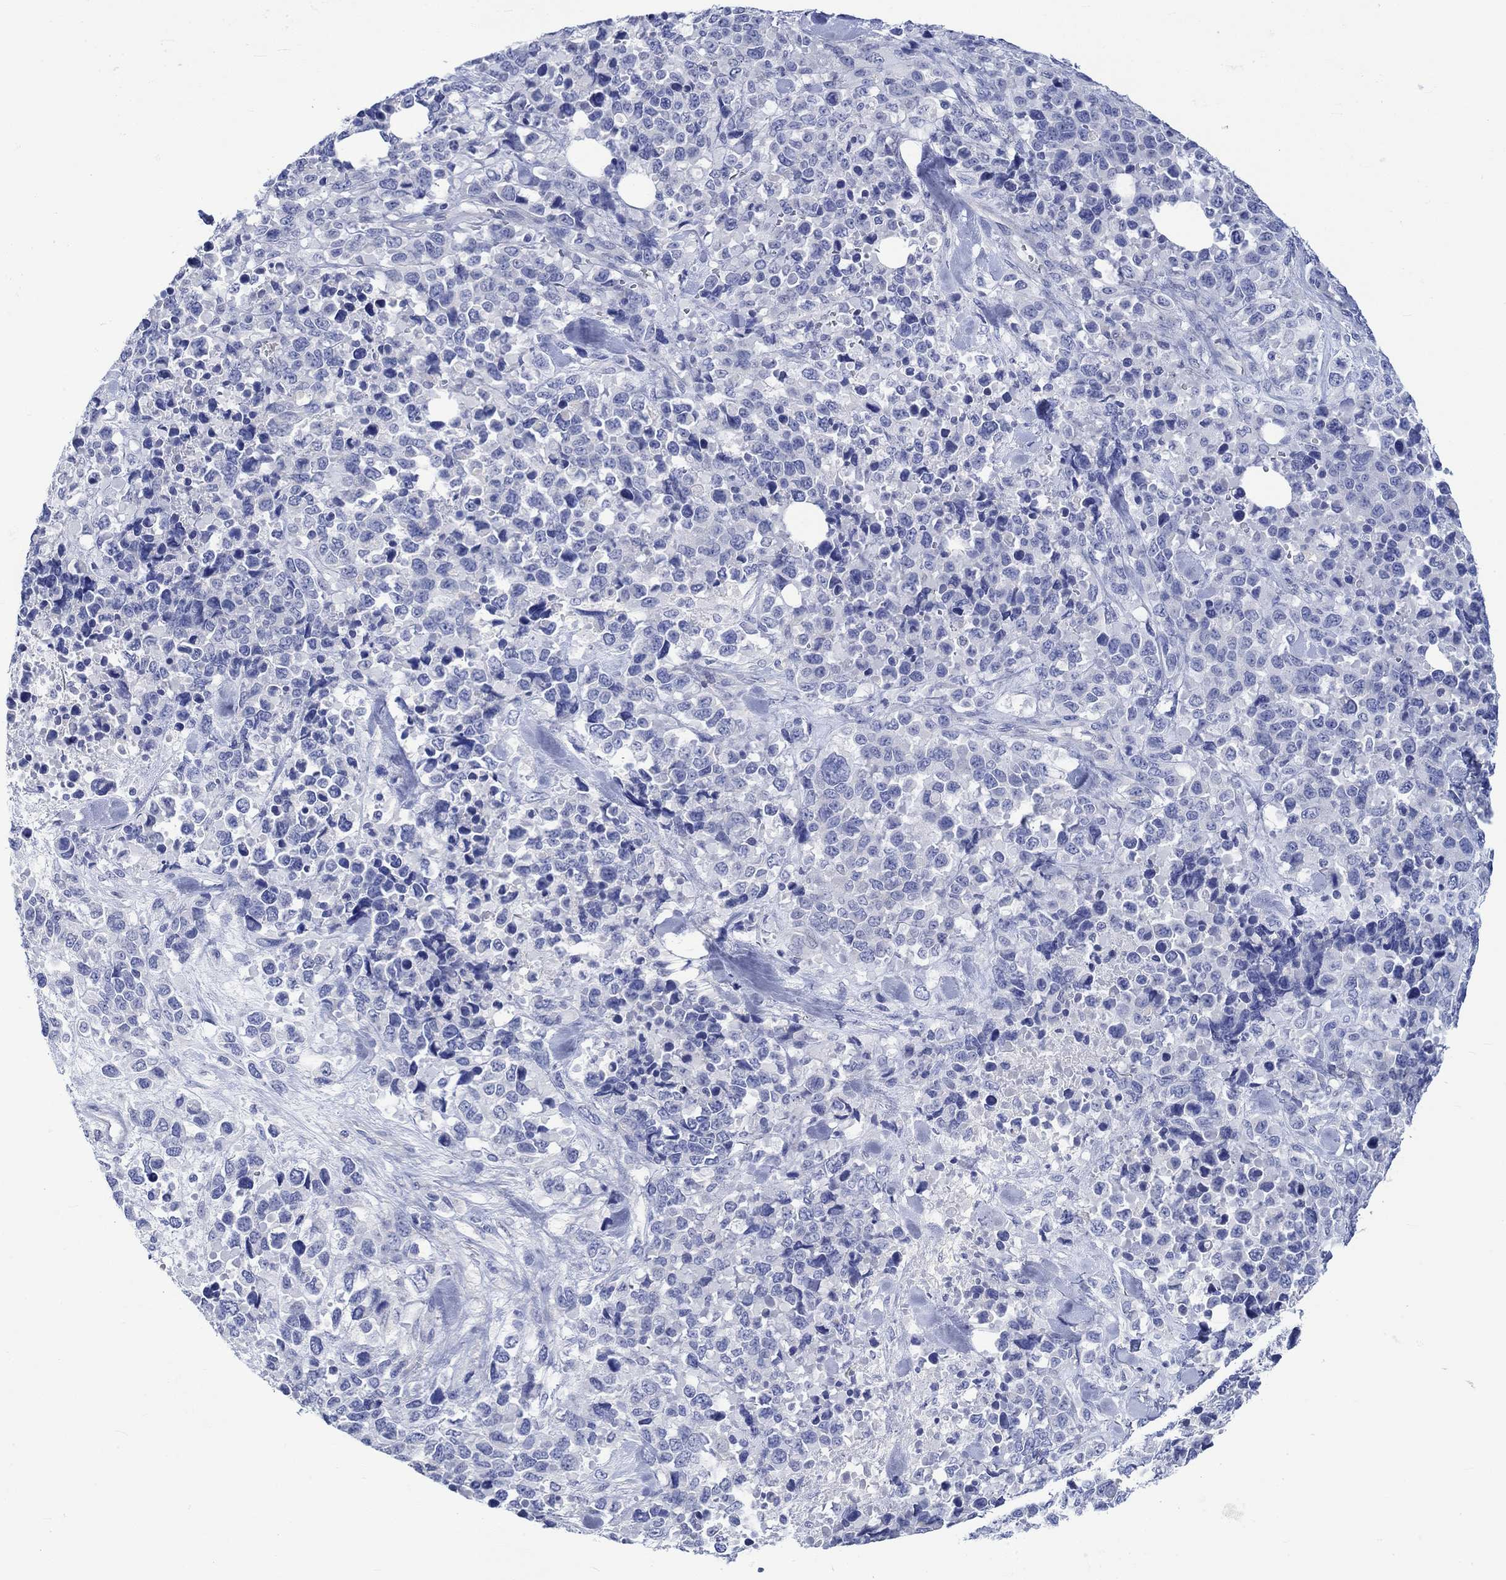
{"staining": {"intensity": "negative", "quantity": "none", "location": "none"}, "tissue": "melanoma", "cell_type": "Tumor cells", "image_type": "cancer", "snomed": [{"axis": "morphology", "description": "Malignant melanoma, Metastatic site"}, {"axis": "topography", "description": "Skin"}], "caption": "High power microscopy histopathology image of an IHC histopathology image of malignant melanoma (metastatic site), revealing no significant positivity in tumor cells.", "gene": "NRIP3", "patient": {"sex": "male", "age": 84}}